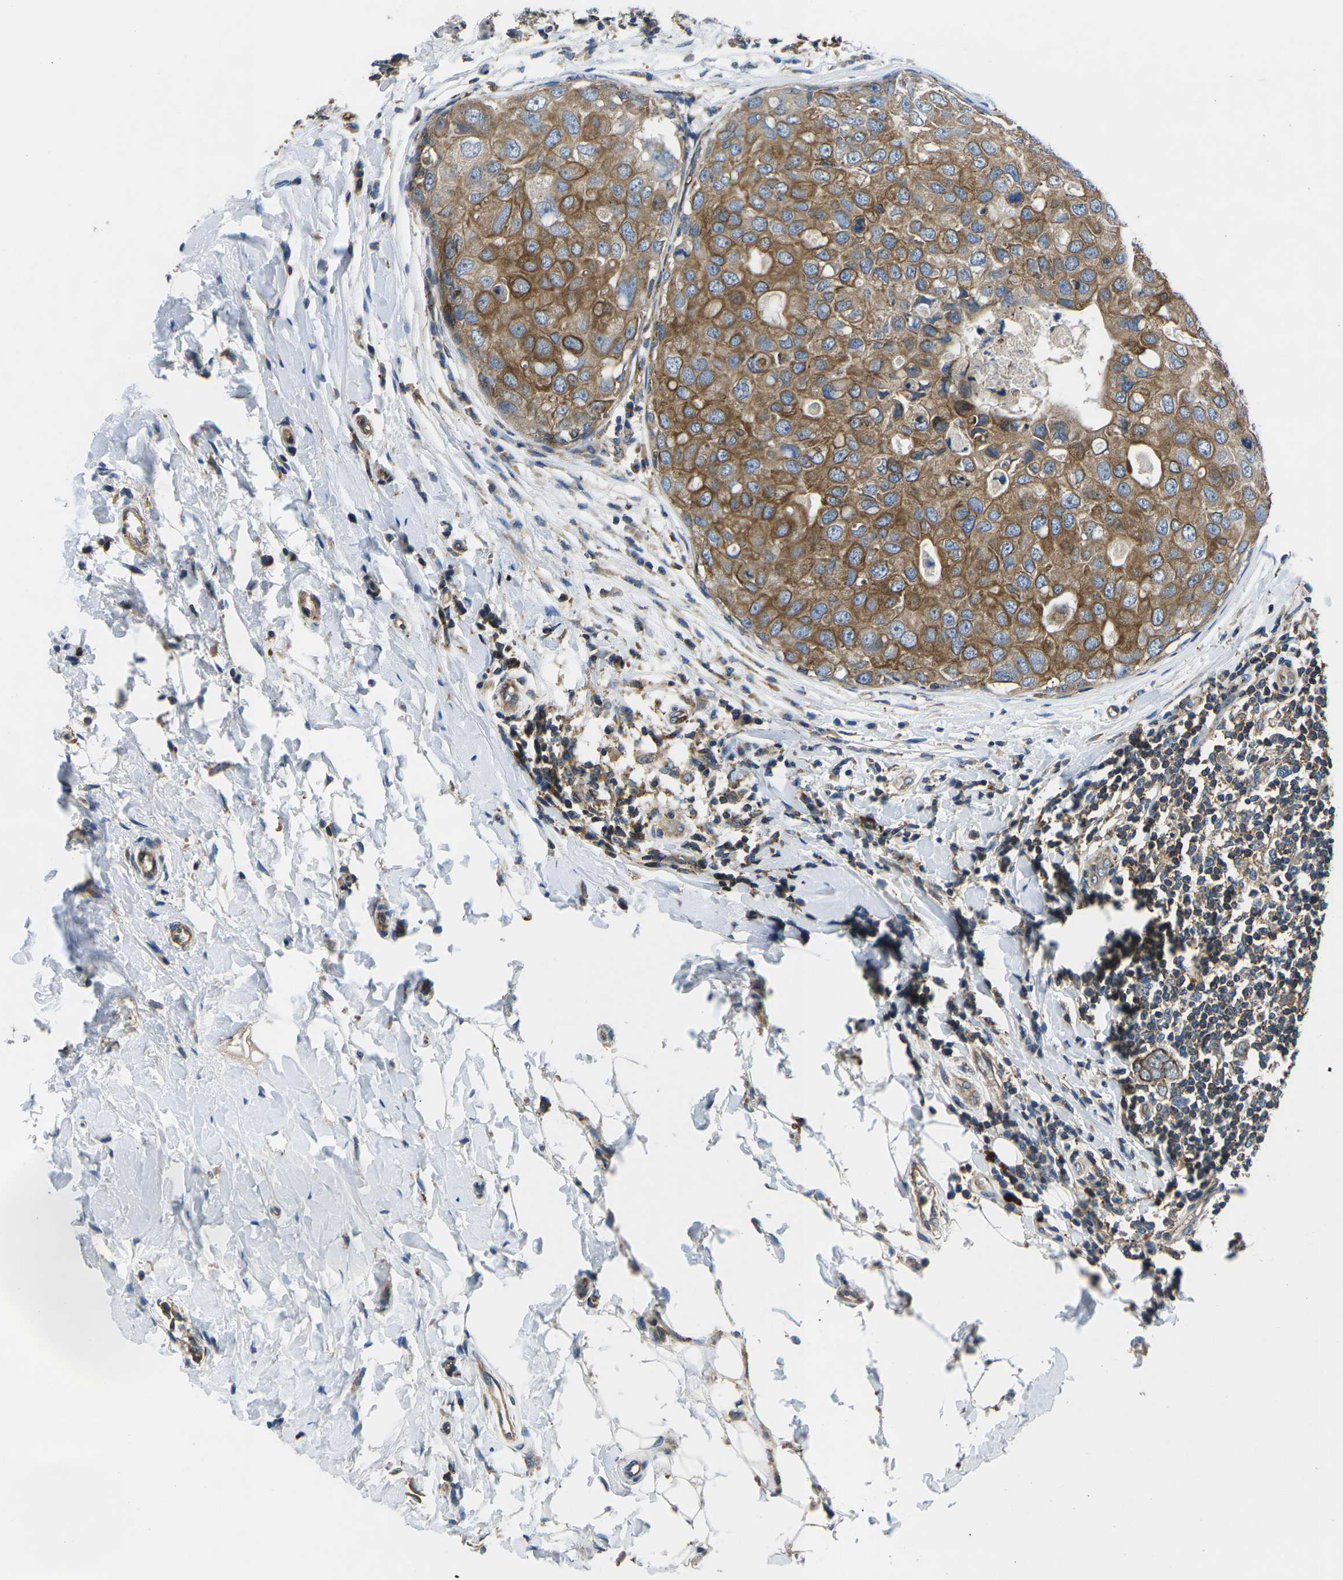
{"staining": {"intensity": "moderate", "quantity": ">75%", "location": "cytoplasmic/membranous"}, "tissue": "breast cancer", "cell_type": "Tumor cells", "image_type": "cancer", "snomed": [{"axis": "morphology", "description": "Duct carcinoma"}, {"axis": "topography", "description": "Breast"}], "caption": "Immunohistochemistry histopathology image of neoplastic tissue: breast cancer stained using immunohistochemistry displays medium levels of moderate protein expression localized specifically in the cytoplasmic/membranous of tumor cells, appearing as a cytoplasmic/membranous brown color.", "gene": "KCNJ15", "patient": {"sex": "female", "age": 27}}